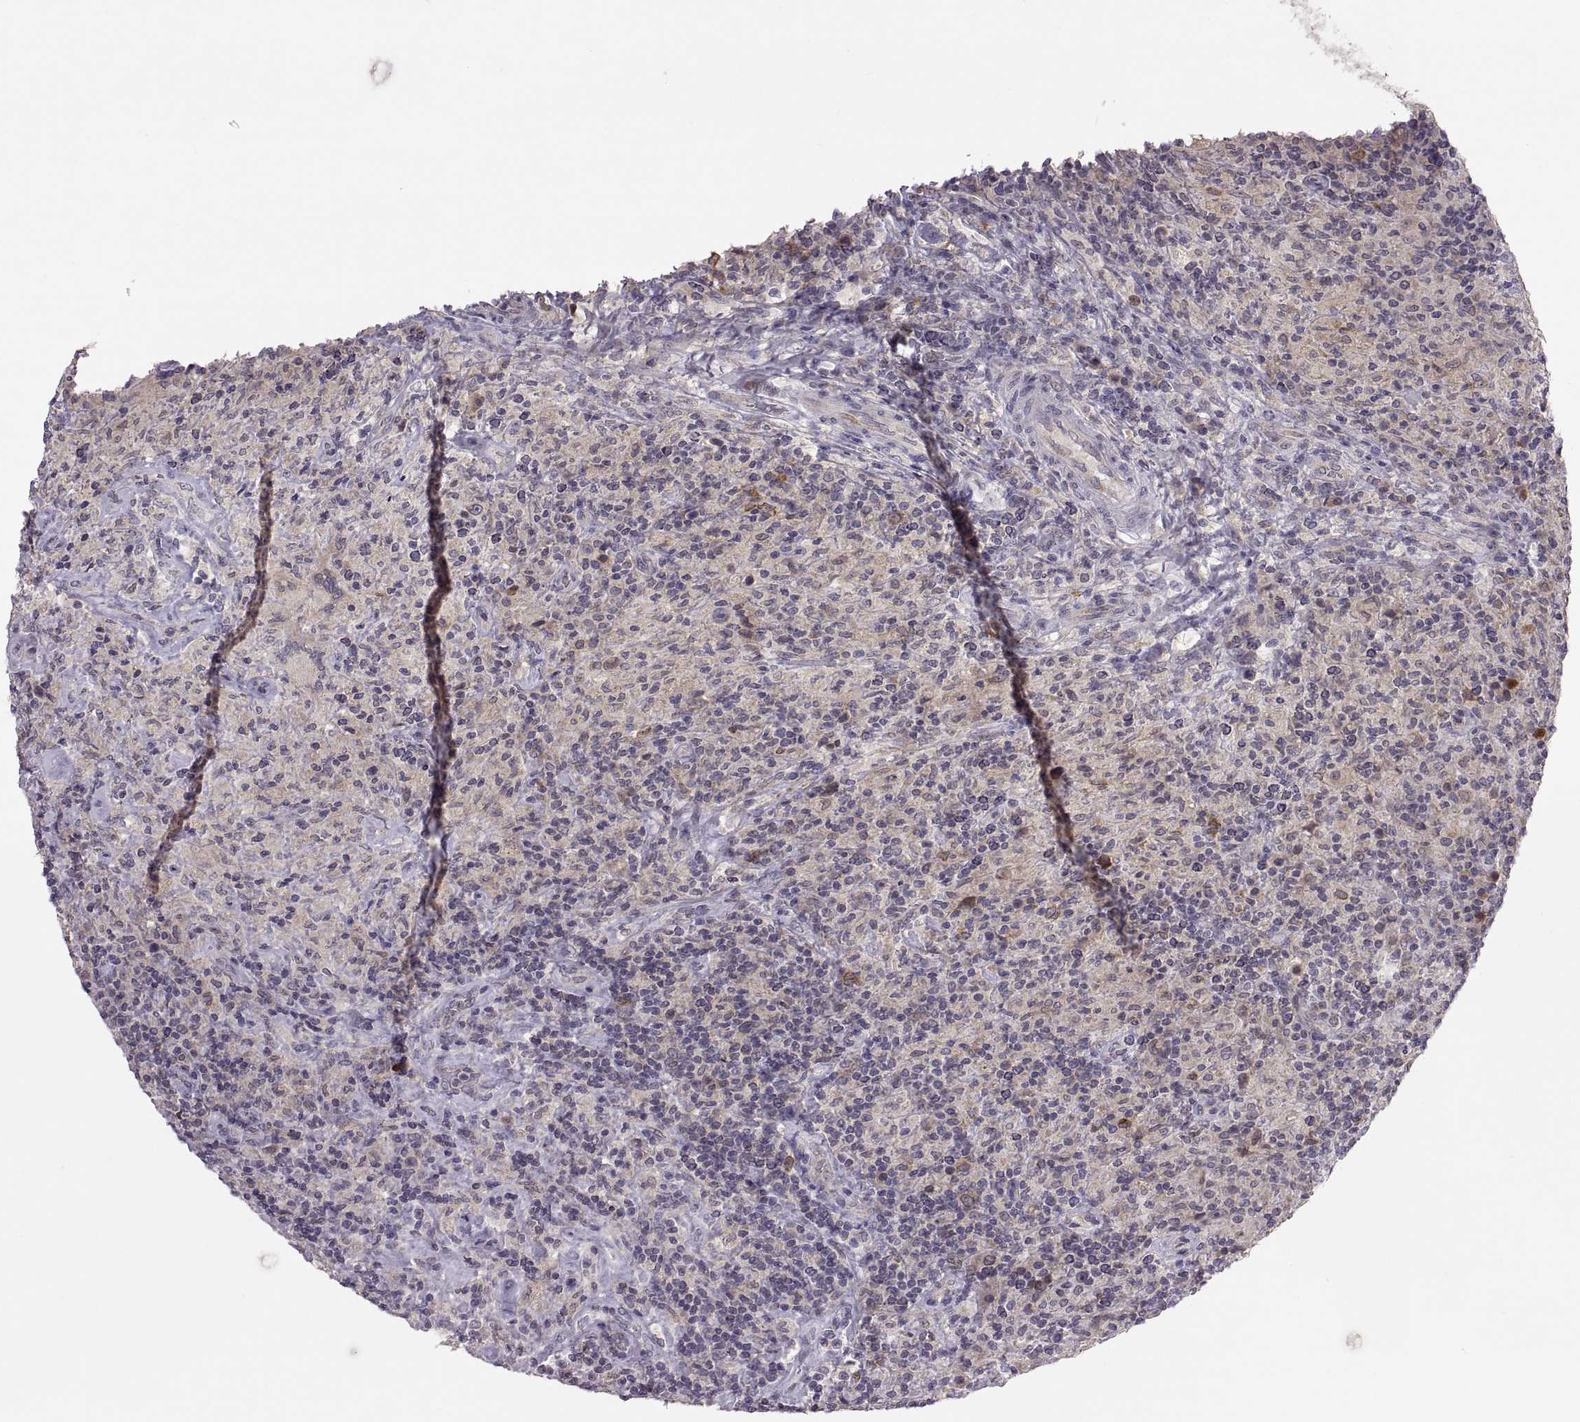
{"staining": {"intensity": "strong", "quantity": ">75%", "location": "cytoplasmic/membranous"}, "tissue": "lymphoma", "cell_type": "Tumor cells", "image_type": "cancer", "snomed": [{"axis": "morphology", "description": "Hodgkin's disease, NOS"}, {"axis": "topography", "description": "Lymph node"}], "caption": "High-magnification brightfield microscopy of Hodgkin's disease stained with DAB (3,3'-diaminobenzidine) (brown) and counterstained with hematoxylin (blue). tumor cells exhibit strong cytoplasmic/membranous positivity is identified in approximately>75% of cells.", "gene": "HMGCR", "patient": {"sex": "male", "age": 70}}